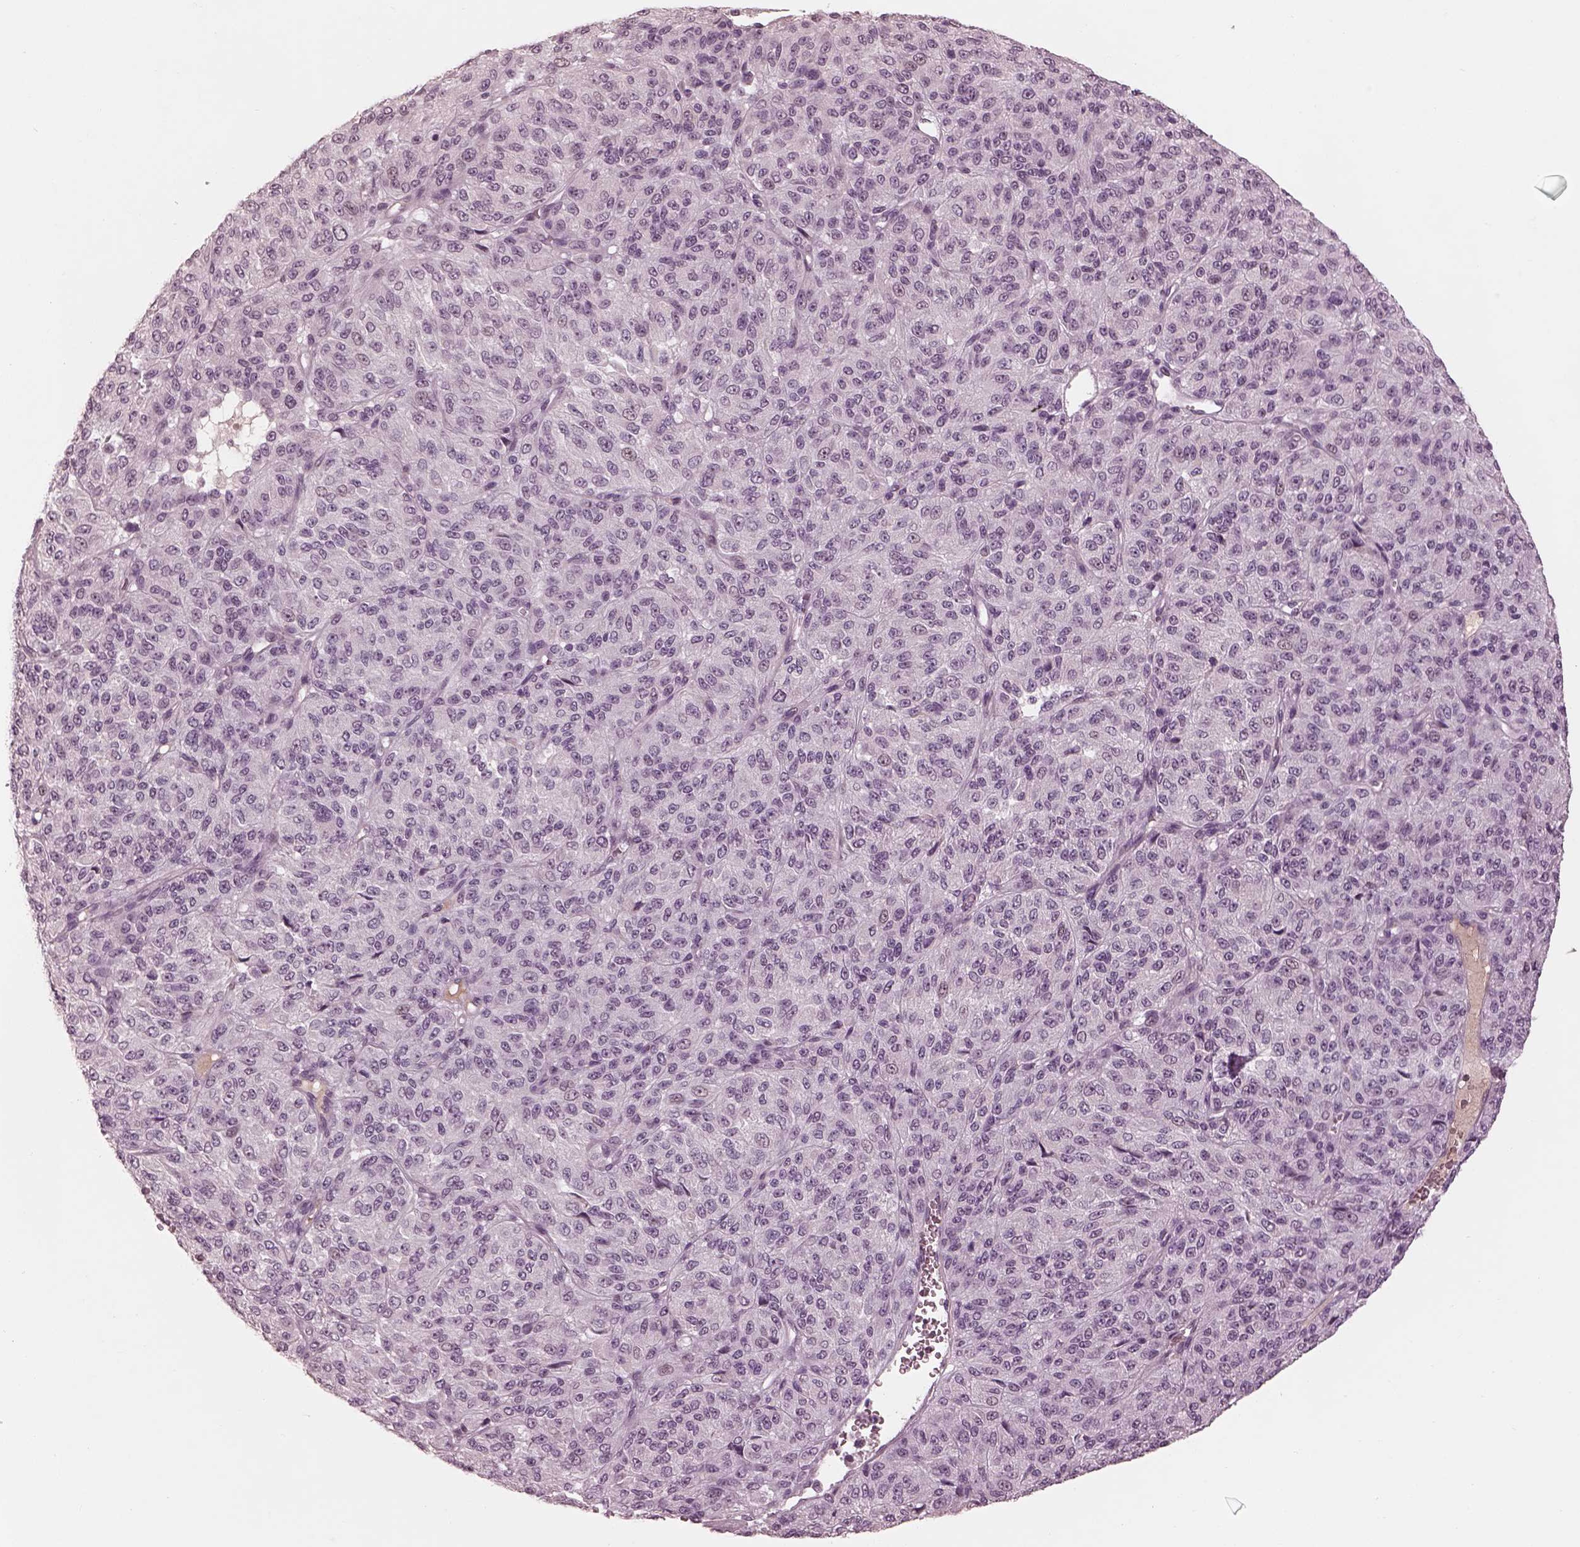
{"staining": {"intensity": "negative", "quantity": "none", "location": "none"}, "tissue": "melanoma", "cell_type": "Tumor cells", "image_type": "cancer", "snomed": [{"axis": "morphology", "description": "Malignant melanoma, Metastatic site"}, {"axis": "topography", "description": "Brain"}], "caption": "There is no significant expression in tumor cells of malignant melanoma (metastatic site).", "gene": "KCNA2", "patient": {"sex": "female", "age": 56}}